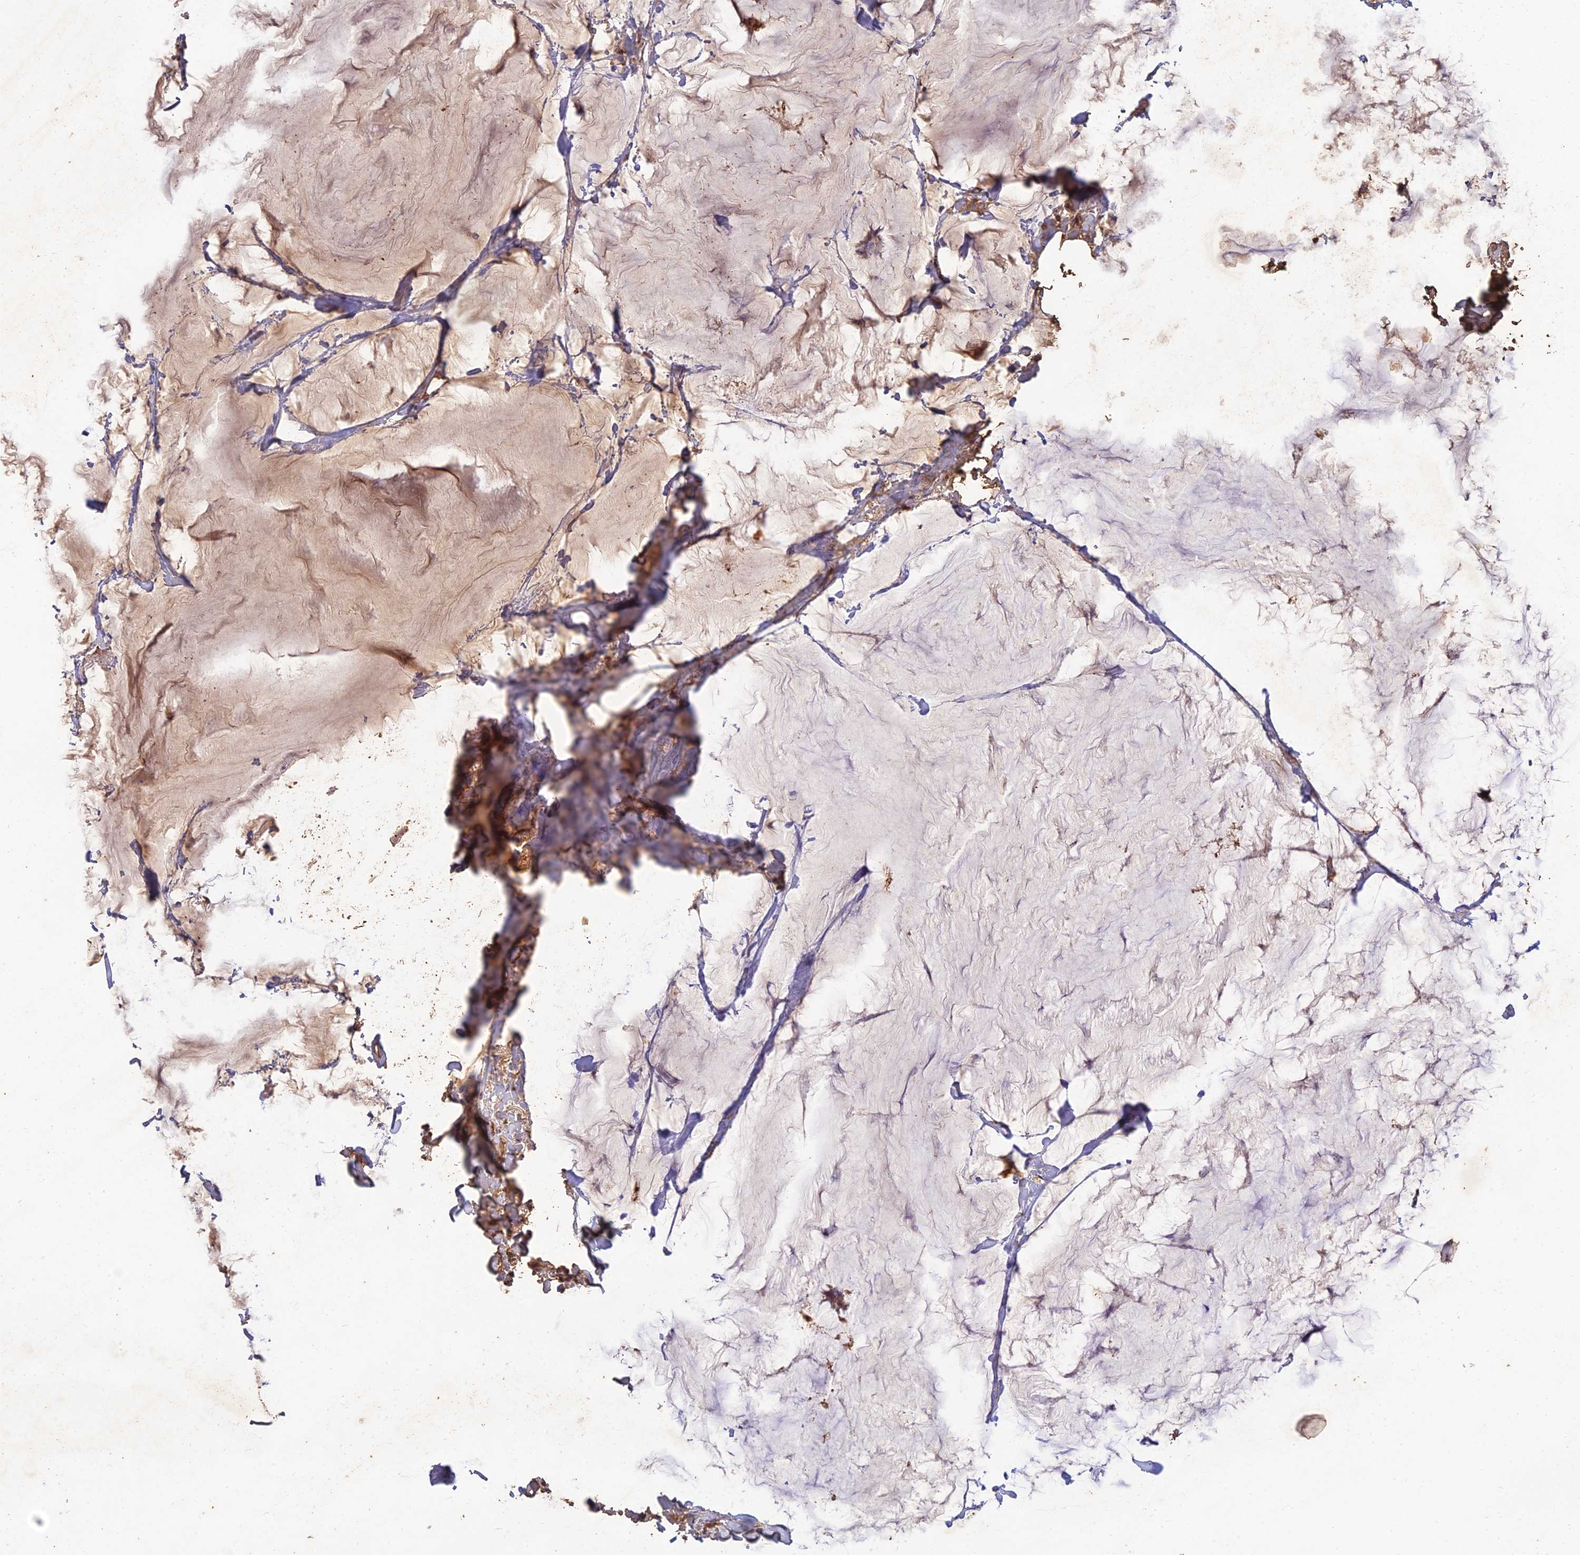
{"staining": {"intensity": "moderate", "quantity": ">75%", "location": "cytoplasmic/membranous"}, "tissue": "breast cancer", "cell_type": "Tumor cells", "image_type": "cancer", "snomed": [{"axis": "morphology", "description": "Duct carcinoma"}, {"axis": "topography", "description": "Breast"}], "caption": "Moderate cytoplasmic/membranous protein expression is identified in about >75% of tumor cells in breast cancer.", "gene": "ACSM5", "patient": {"sex": "female", "age": 93}}